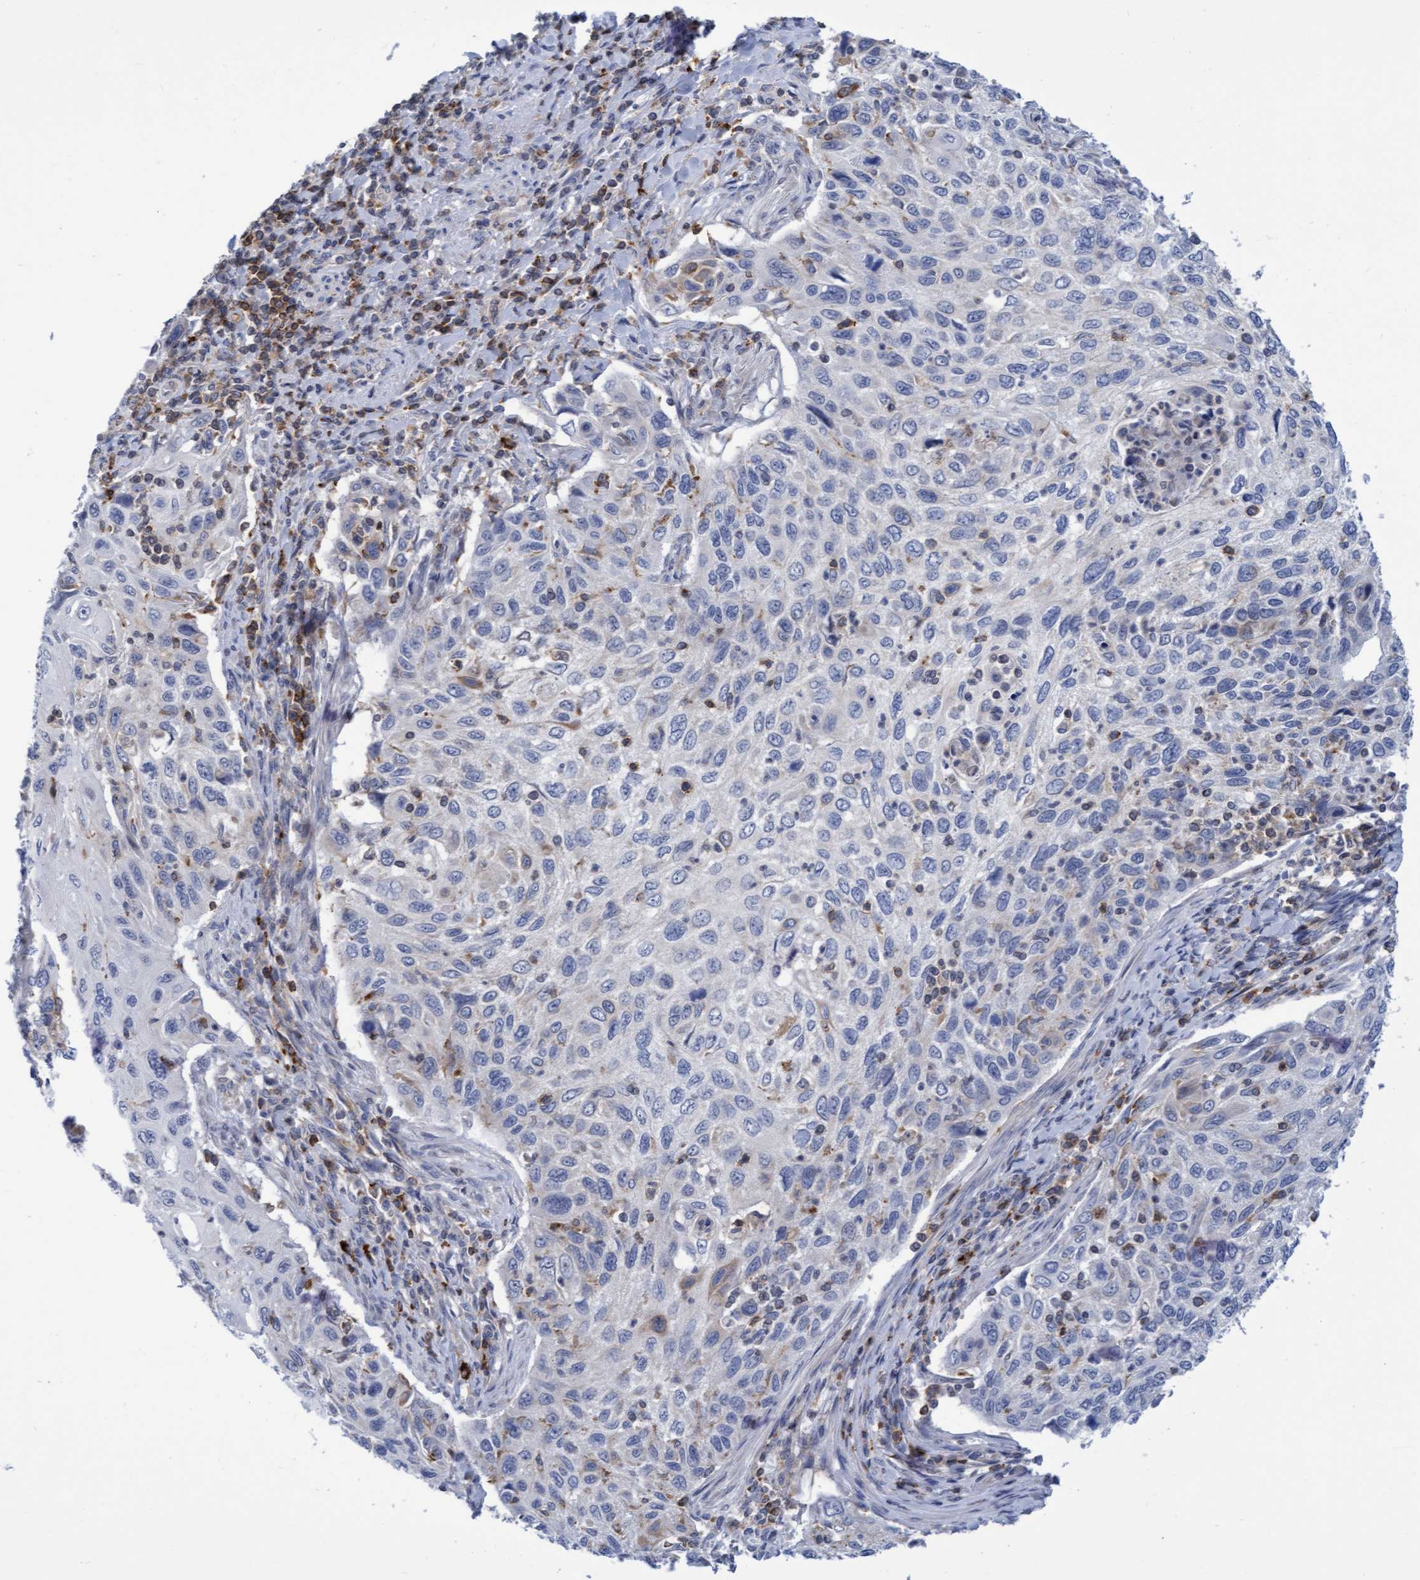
{"staining": {"intensity": "negative", "quantity": "none", "location": "none"}, "tissue": "cervical cancer", "cell_type": "Tumor cells", "image_type": "cancer", "snomed": [{"axis": "morphology", "description": "Squamous cell carcinoma, NOS"}, {"axis": "topography", "description": "Cervix"}], "caption": "Human cervical squamous cell carcinoma stained for a protein using immunohistochemistry exhibits no positivity in tumor cells.", "gene": "FNBP1", "patient": {"sex": "female", "age": 70}}